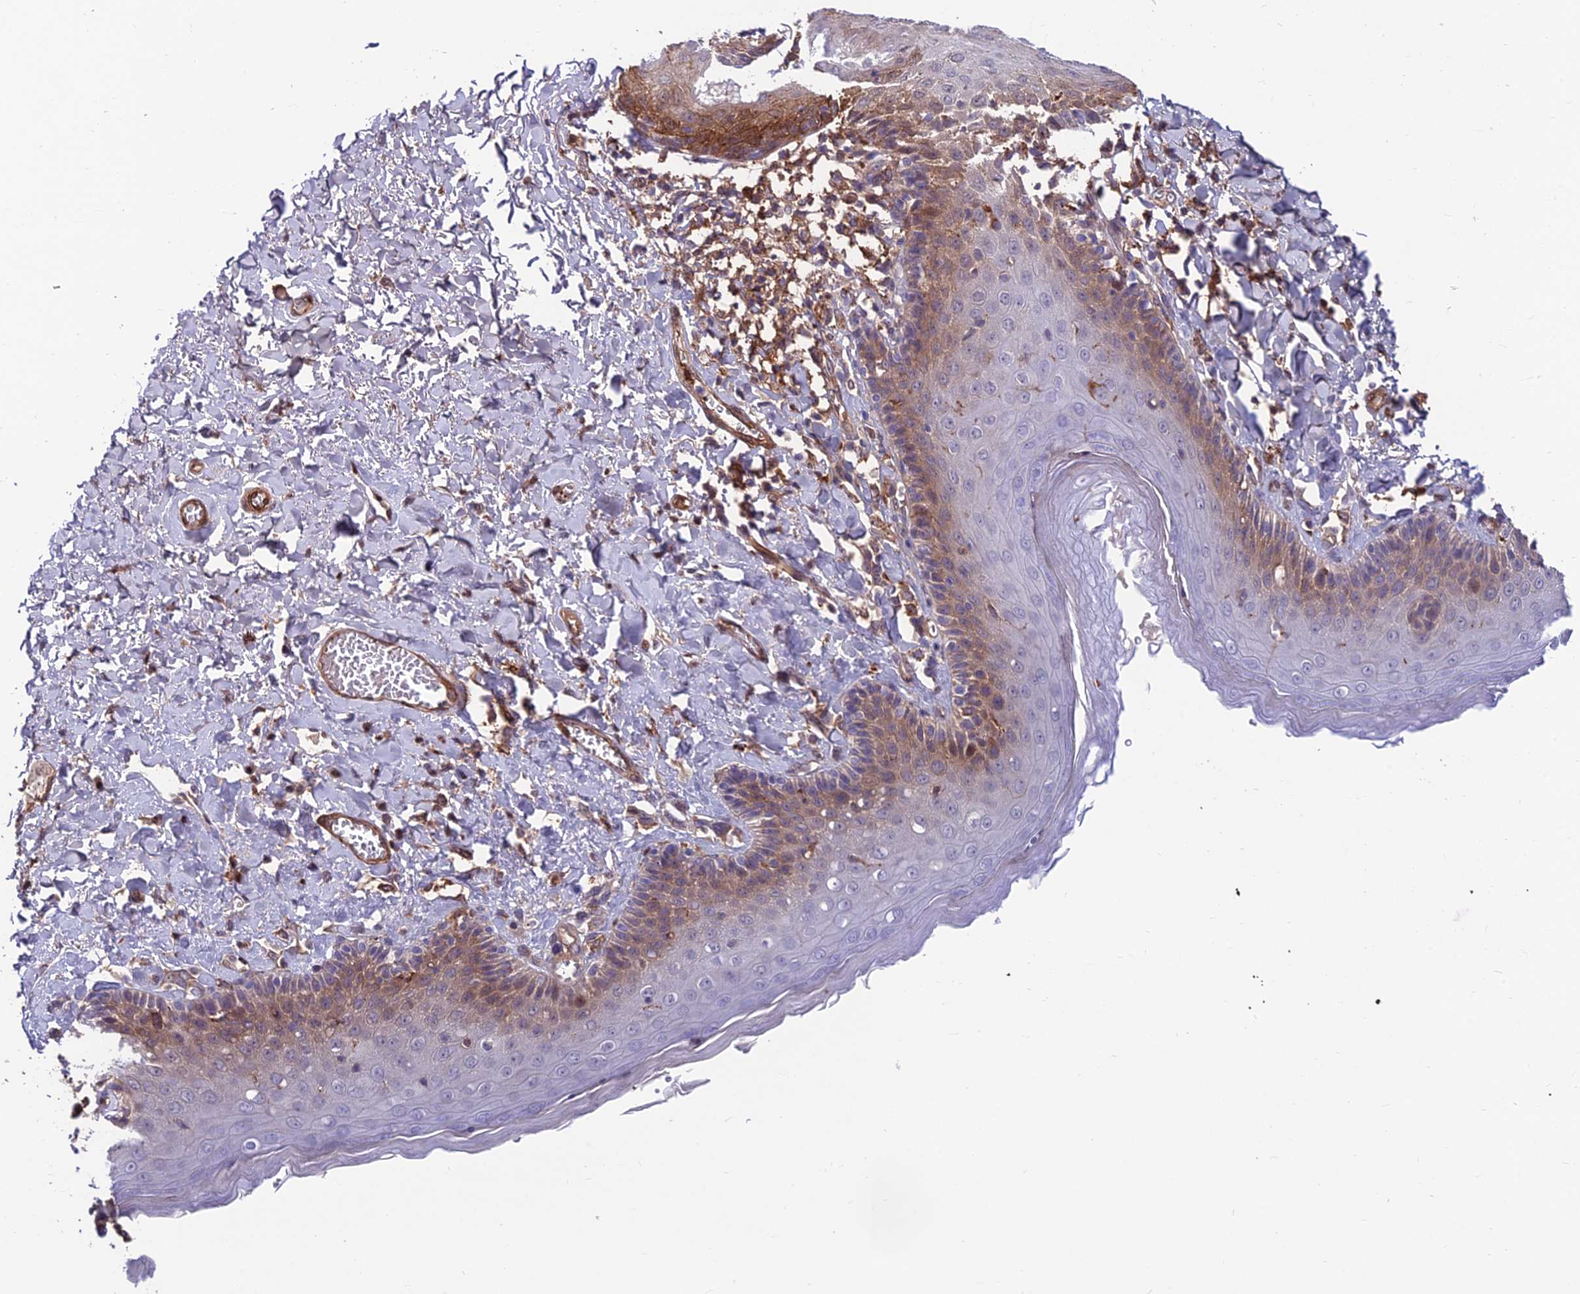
{"staining": {"intensity": "weak", "quantity": "<25%", "location": "cytoplasmic/membranous"}, "tissue": "skin", "cell_type": "Epidermal cells", "image_type": "normal", "snomed": [{"axis": "morphology", "description": "Normal tissue, NOS"}, {"axis": "topography", "description": "Anal"}], "caption": "The histopathology image shows no significant positivity in epidermal cells of skin.", "gene": "RTN4RL1", "patient": {"sex": "male", "age": 69}}